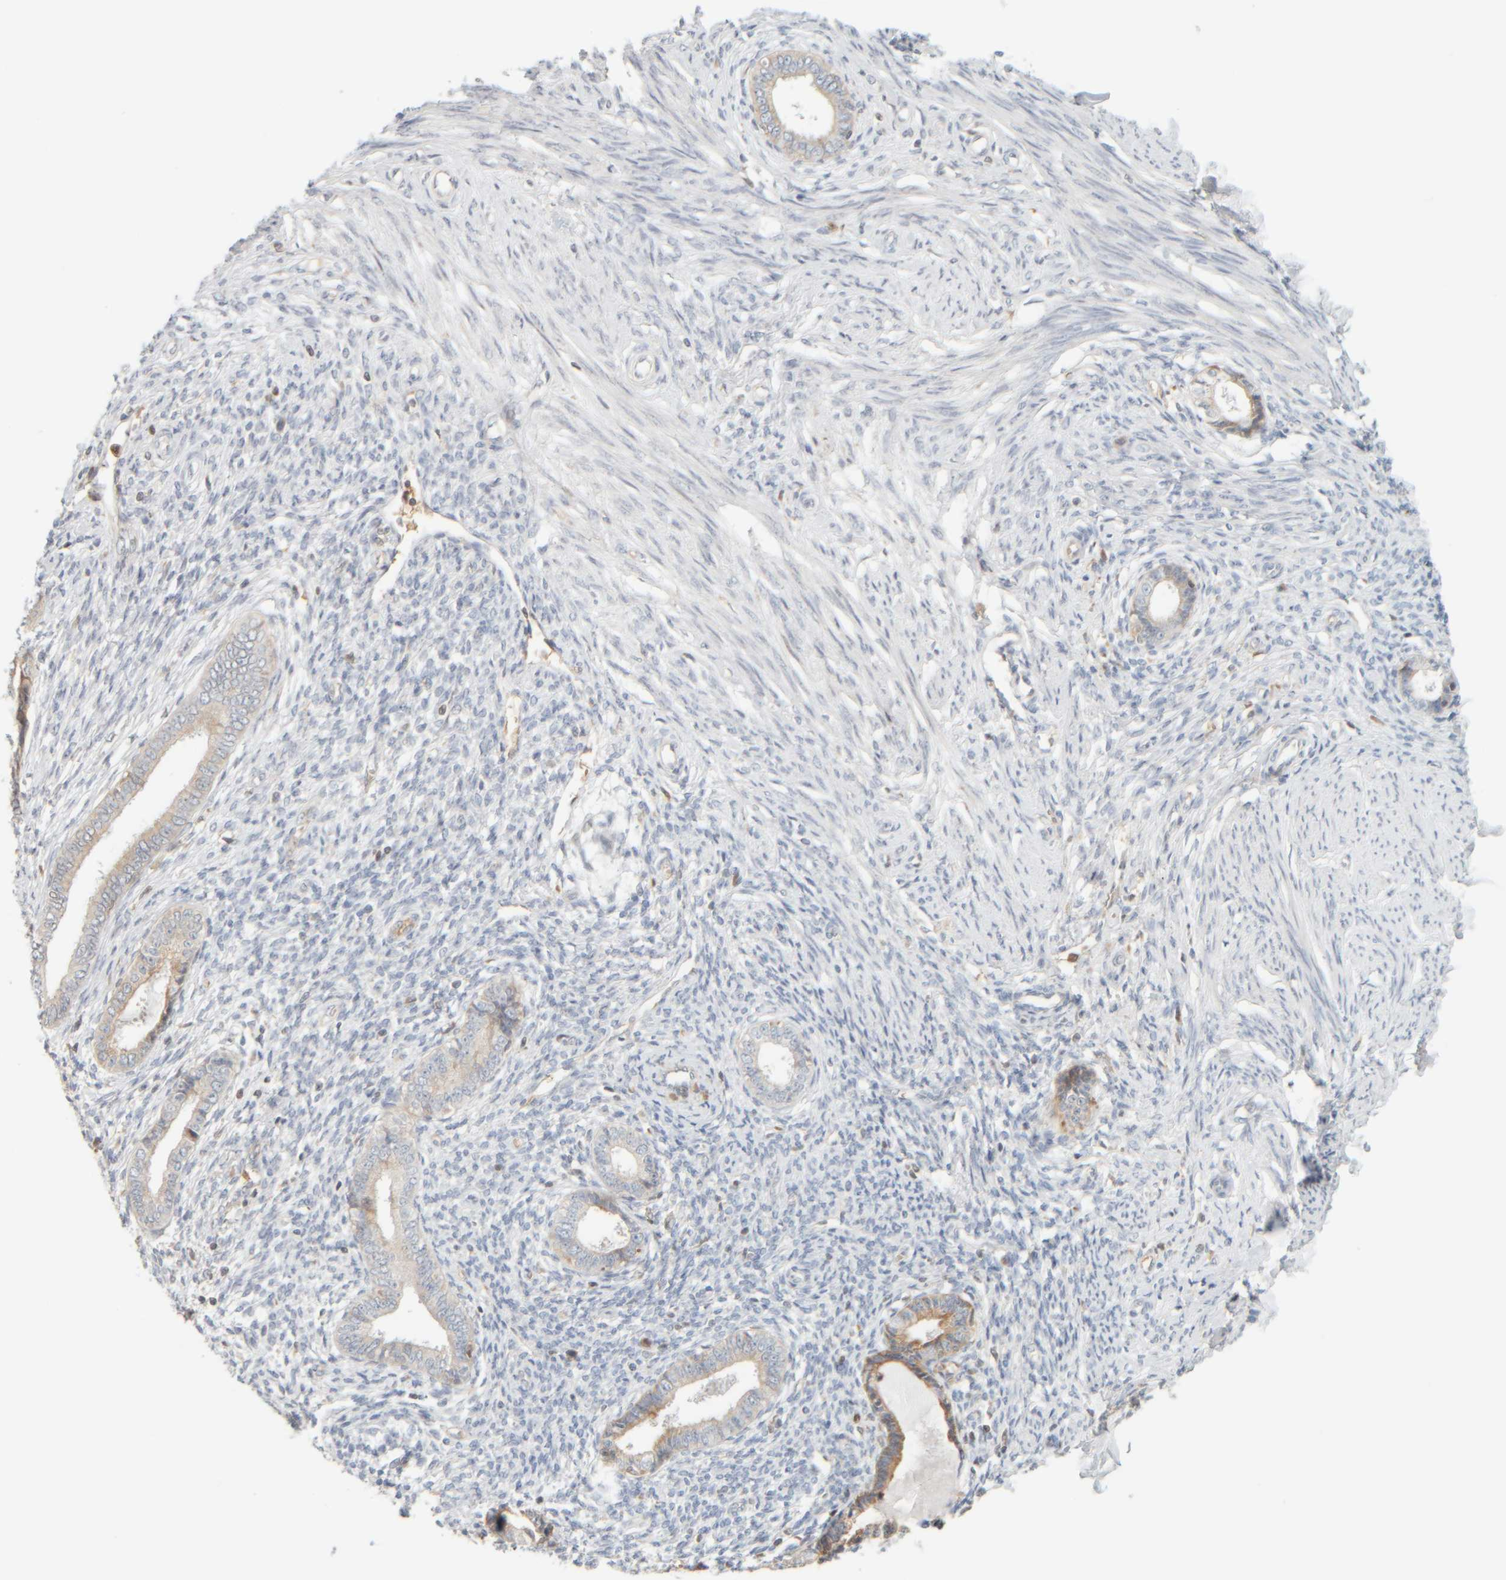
{"staining": {"intensity": "negative", "quantity": "none", "location": "none"}, "tissue": "endometrium", "cell_type": "Cells in endometrial stroma", "image_type": "normal", "snomed": [{"axis": "morphology", "description": "Normal tissue, NOS"}, {"axis": "topography", "description": "Endometrium"}], "caption": "Immunohistochemistry of unremarkable human endometrium demonstrates no staining in cells in endometrial stroma.", "gene": "AARSD1", "patient": {"sex": "female", "age": 56}}